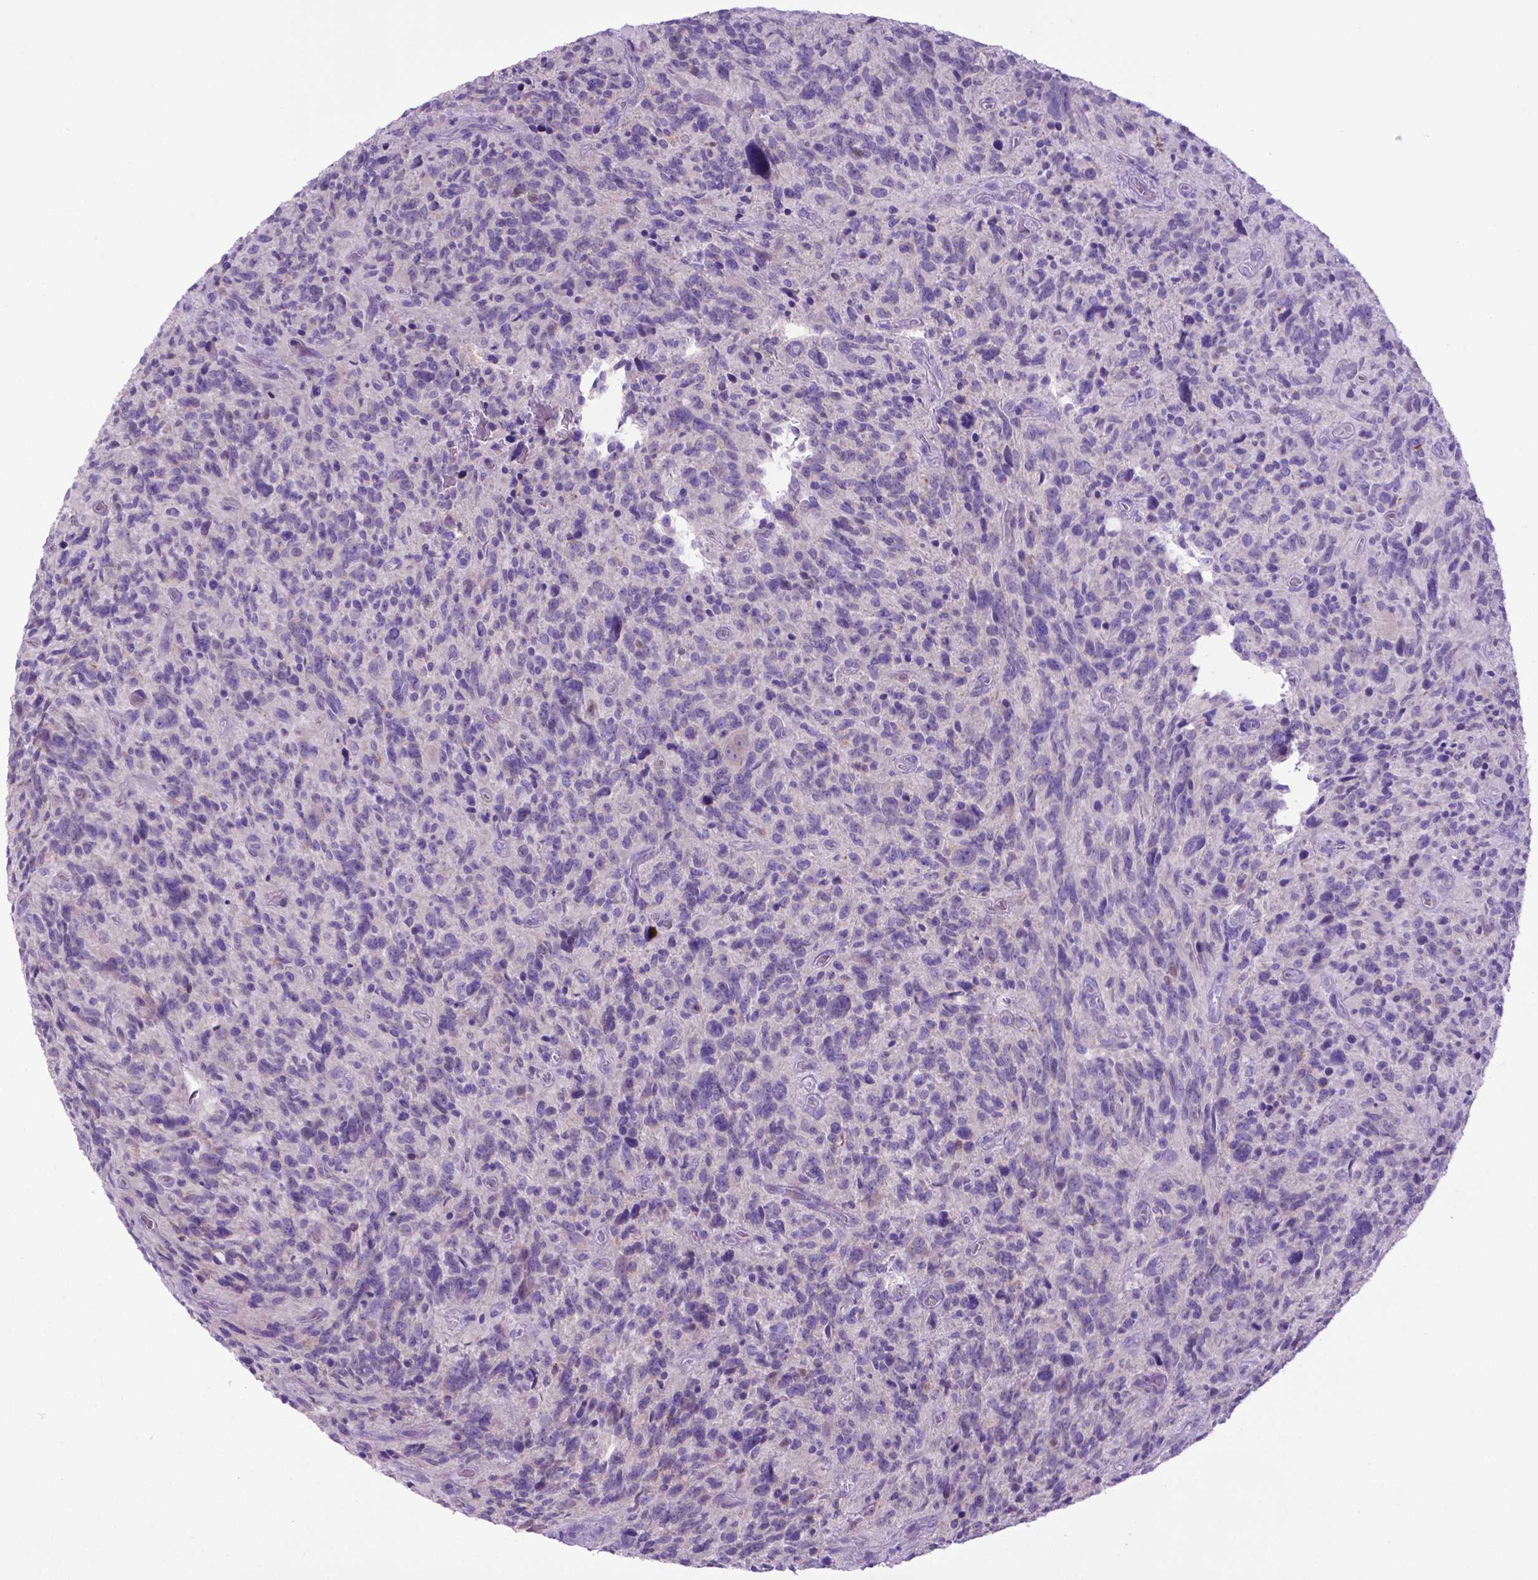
{"staining": {"intensity": "negative", "quantity": "none", "location": "none"}, "tissue": "glioma", "cell_type": "Tumor cells", "image_type": "cancer", "snomed": [{"axis": "morphology", "description": "Glioma, malignant, High grade"}, {"axis": "topography", "description": "Brain"}], "caption": "DAB (3,3'-diaminobenzidine) immunohistochemical staining of human glioma reveals no significant expression in tumor cells.", "gene": "ADRA2B", "patient": {"sex": "male", "age": 46}}